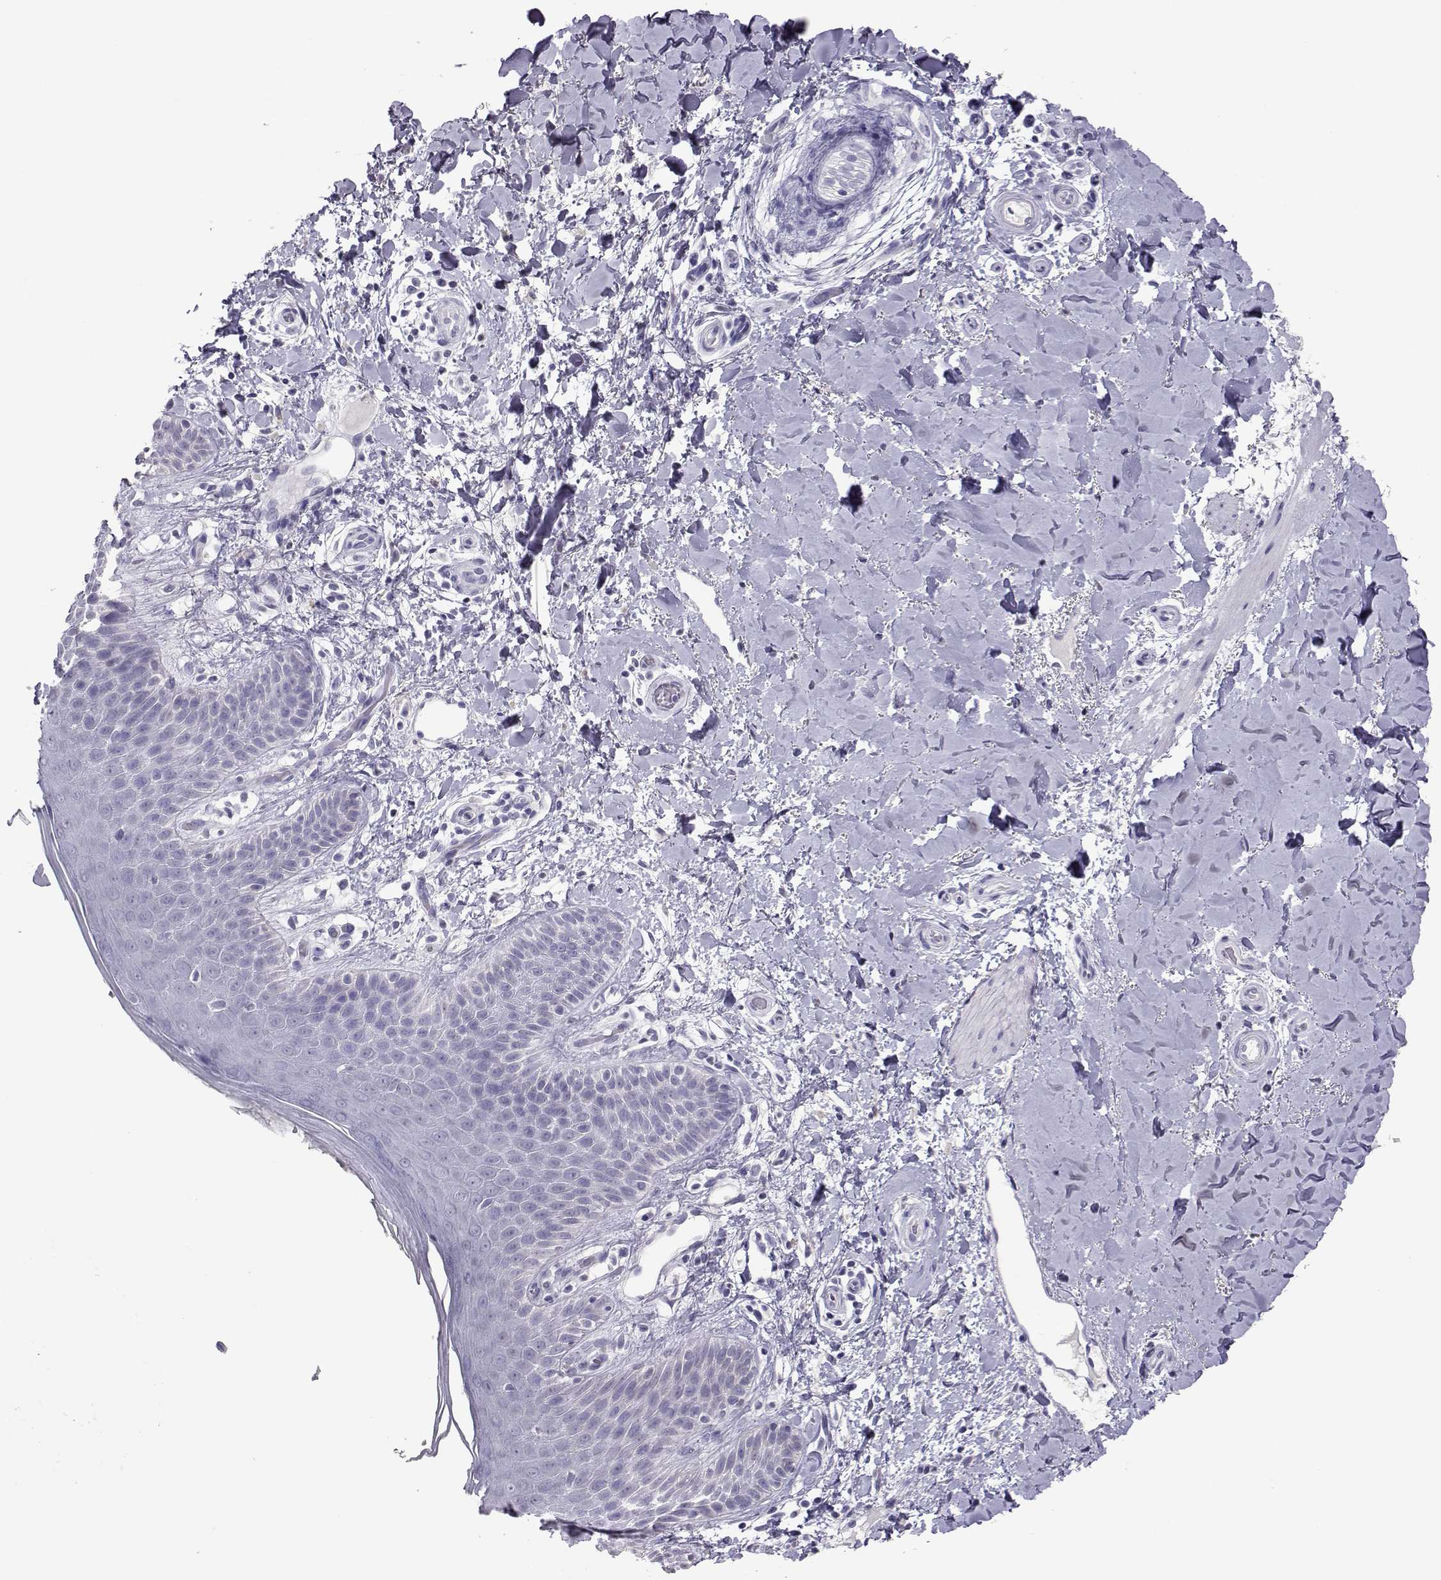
{"staining": {"intensity": "negative", "quantity": "none", "location": "none"}, "tissue": "skin", "cell_type": "Epidermal cells", "image_type": "normal", "snomed": [{"axis": "morphology", "description": "Normal tissue, NOS"}, {"axis": "topography", "description": "Anal"}], "caption": "DAB (3,3'-diaminobenzidine) immunohistochemical staining of normal skin exhibits no significant staining in epidermal cells.", "gene": "PMCH", "patient": {"sex": "male", "age": 36}}